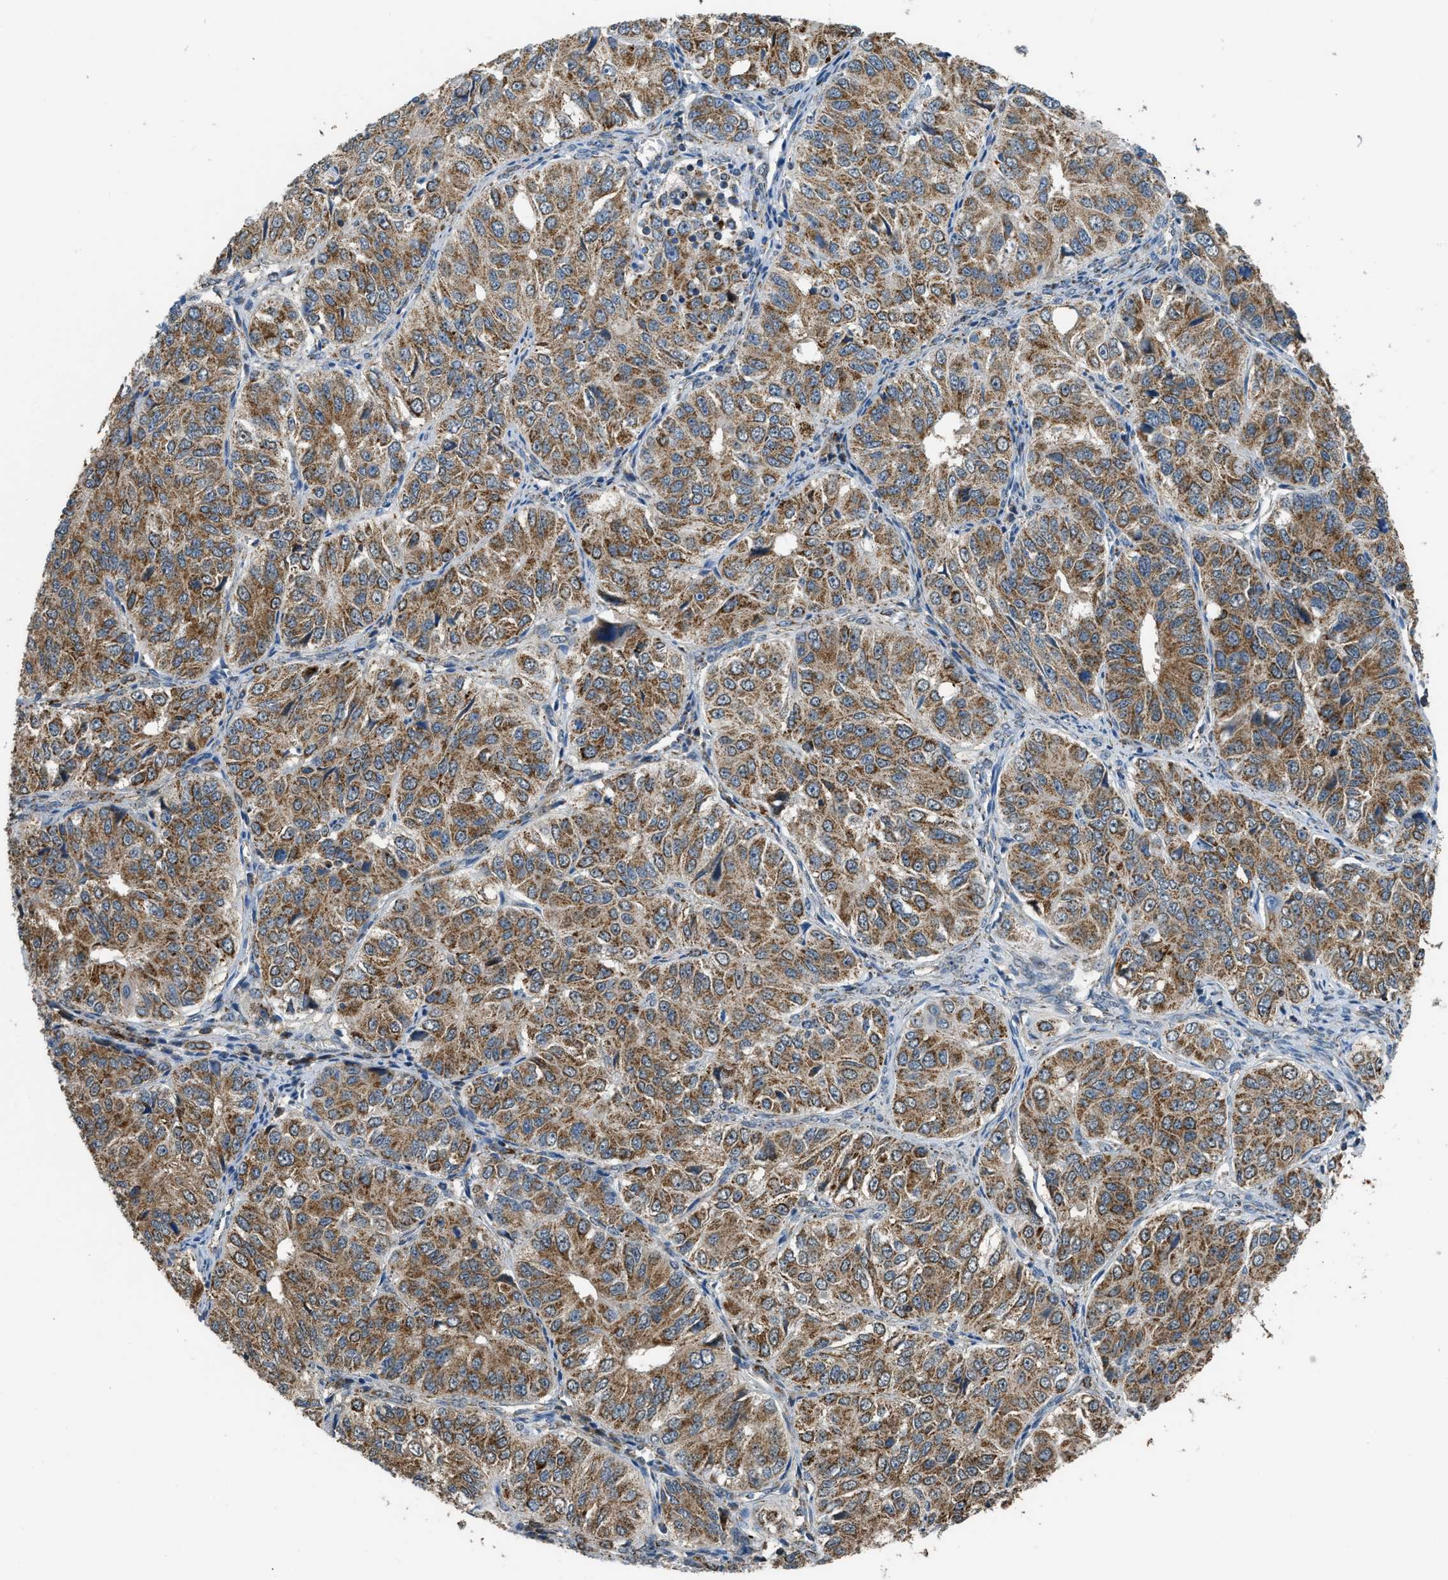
{"staining": {"intensity": "moderate", "quantity": ">75%", "location": "cytoplasmic/membranous"}, "tissue": "ovarian cancer", "cell_type": "Tumor cells", "image_type": "cancer", "snomed": [{"axis": "morphology", "description": "Carcinoma, endometroid"}, {"axis": "topography", "description": "Ovary"}], "caption": "The micrograph reveals immunohistochemical staining of ovarian cancer (endometroid carcinoma). There is moderate cytoplasmic/membranous positivity is seen in about >75% of tumor cells.", "gene": "ETFB", "patient": {"sex": "female", "age": 51}}